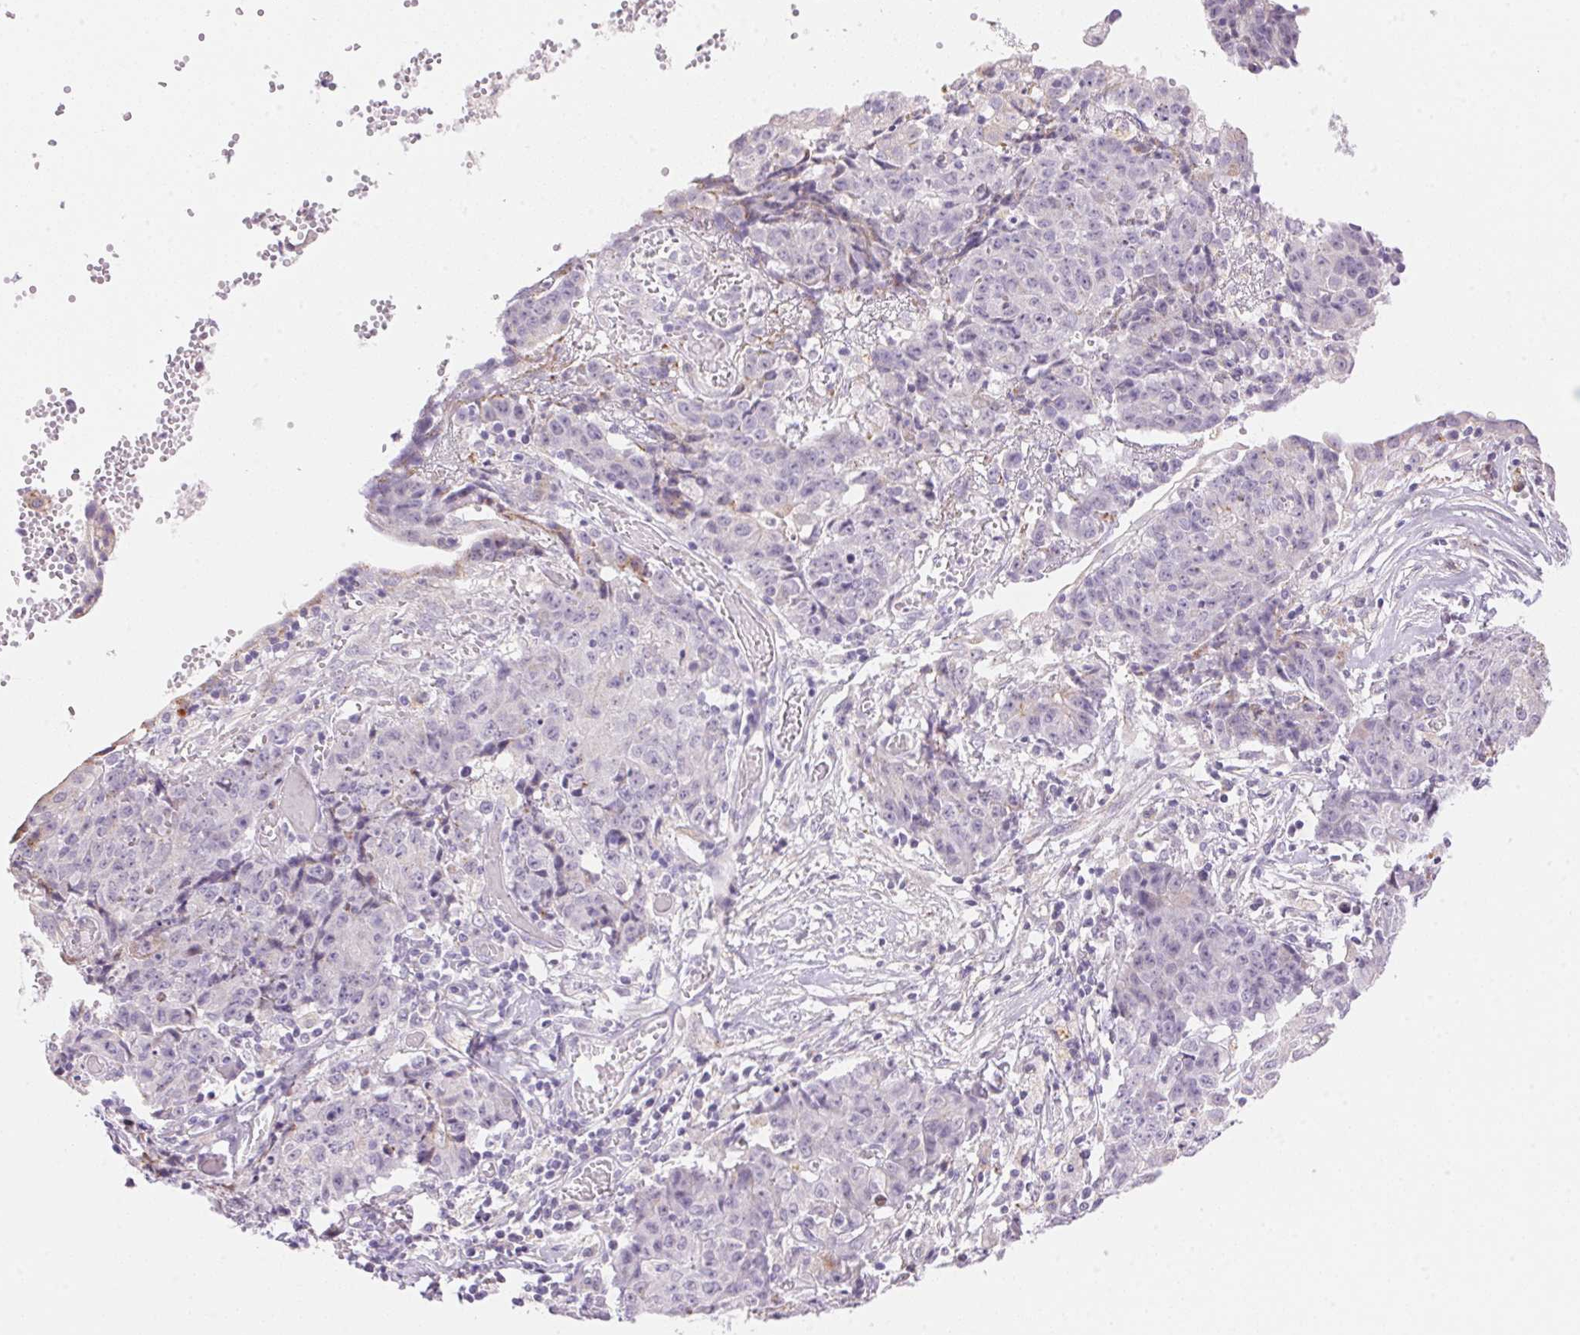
{"staining": {"intensity": "negative", "quantity": "none", "location": "none"}, "tissue": "ovarian cancer", "cell_type": "Tumor cells", "image_type": "cancer", "snomed": [{"axis": "morphology", "description": "Carcinoma, endometroid"}, {"axis": "topography", "description": "Ovary"}], "caption": "IHC image of human ovarian cancer stained for a protein (brown), which displays no expression in tumor cells.", "gene": "TEKT1", "patient": {"sex": "female", "age": 42}}